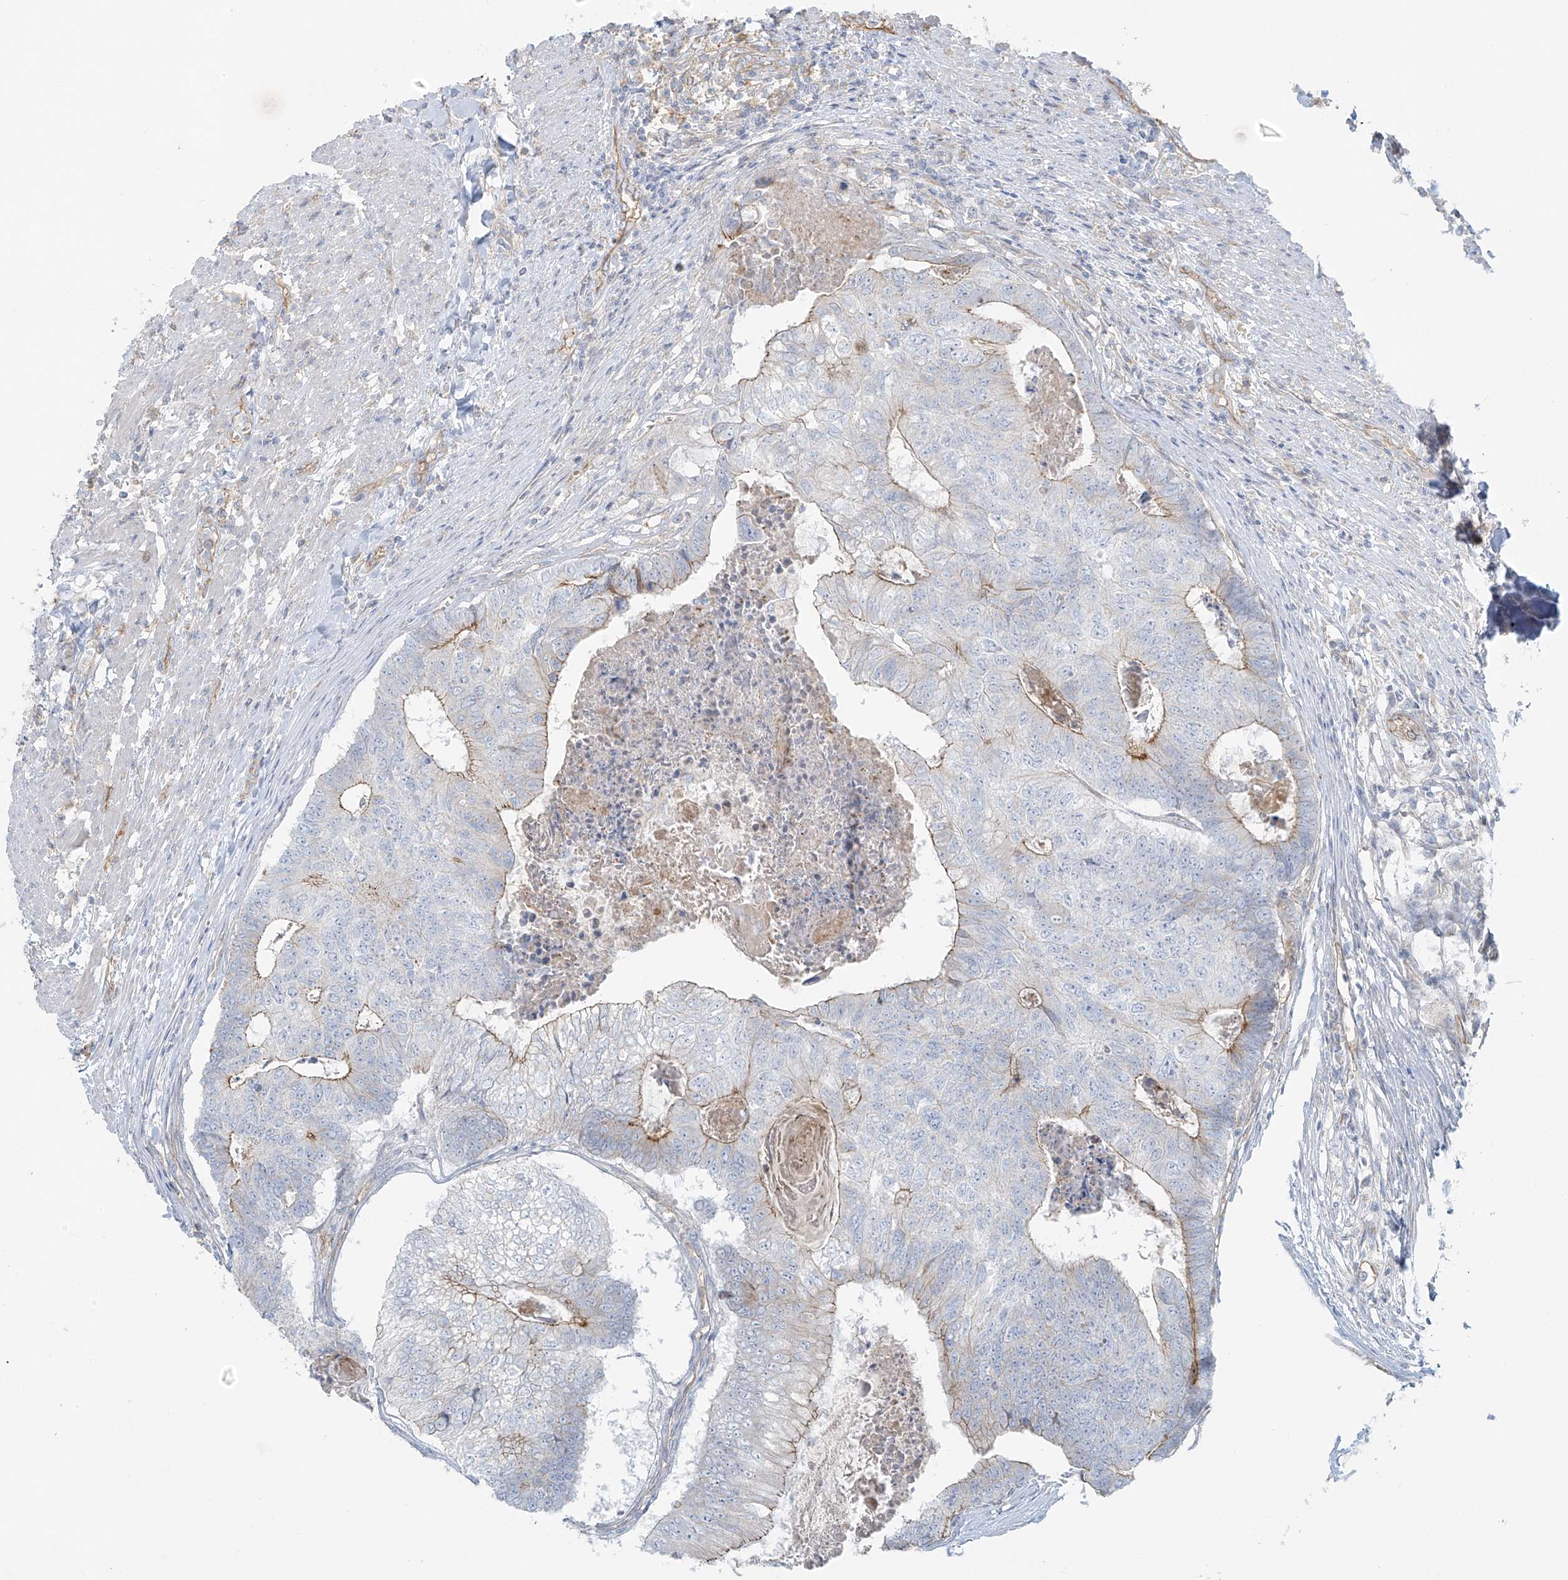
{"staining": {"intensity": "moderate", "quantity": "25%-75%", "location": "cytoplasmic/membranous"}, "tissue": "colorectal cancer", "cell_type": "Tumor cells", "image_type": "cancer", "snomed": [{"axis": "morphology", "description": "Adenocarcinoma, NOS"}, {"axis": "topography", "description": "Colon"}], "caption": "Protein staining demonstrates moderate cytoplasmic/membranous positivity in about 25%-75% of tumor cells in colorectal cancer (adenocarcinoma).", "gene": "VAMP5", "patient": {"sex": "female", "age": 67}}